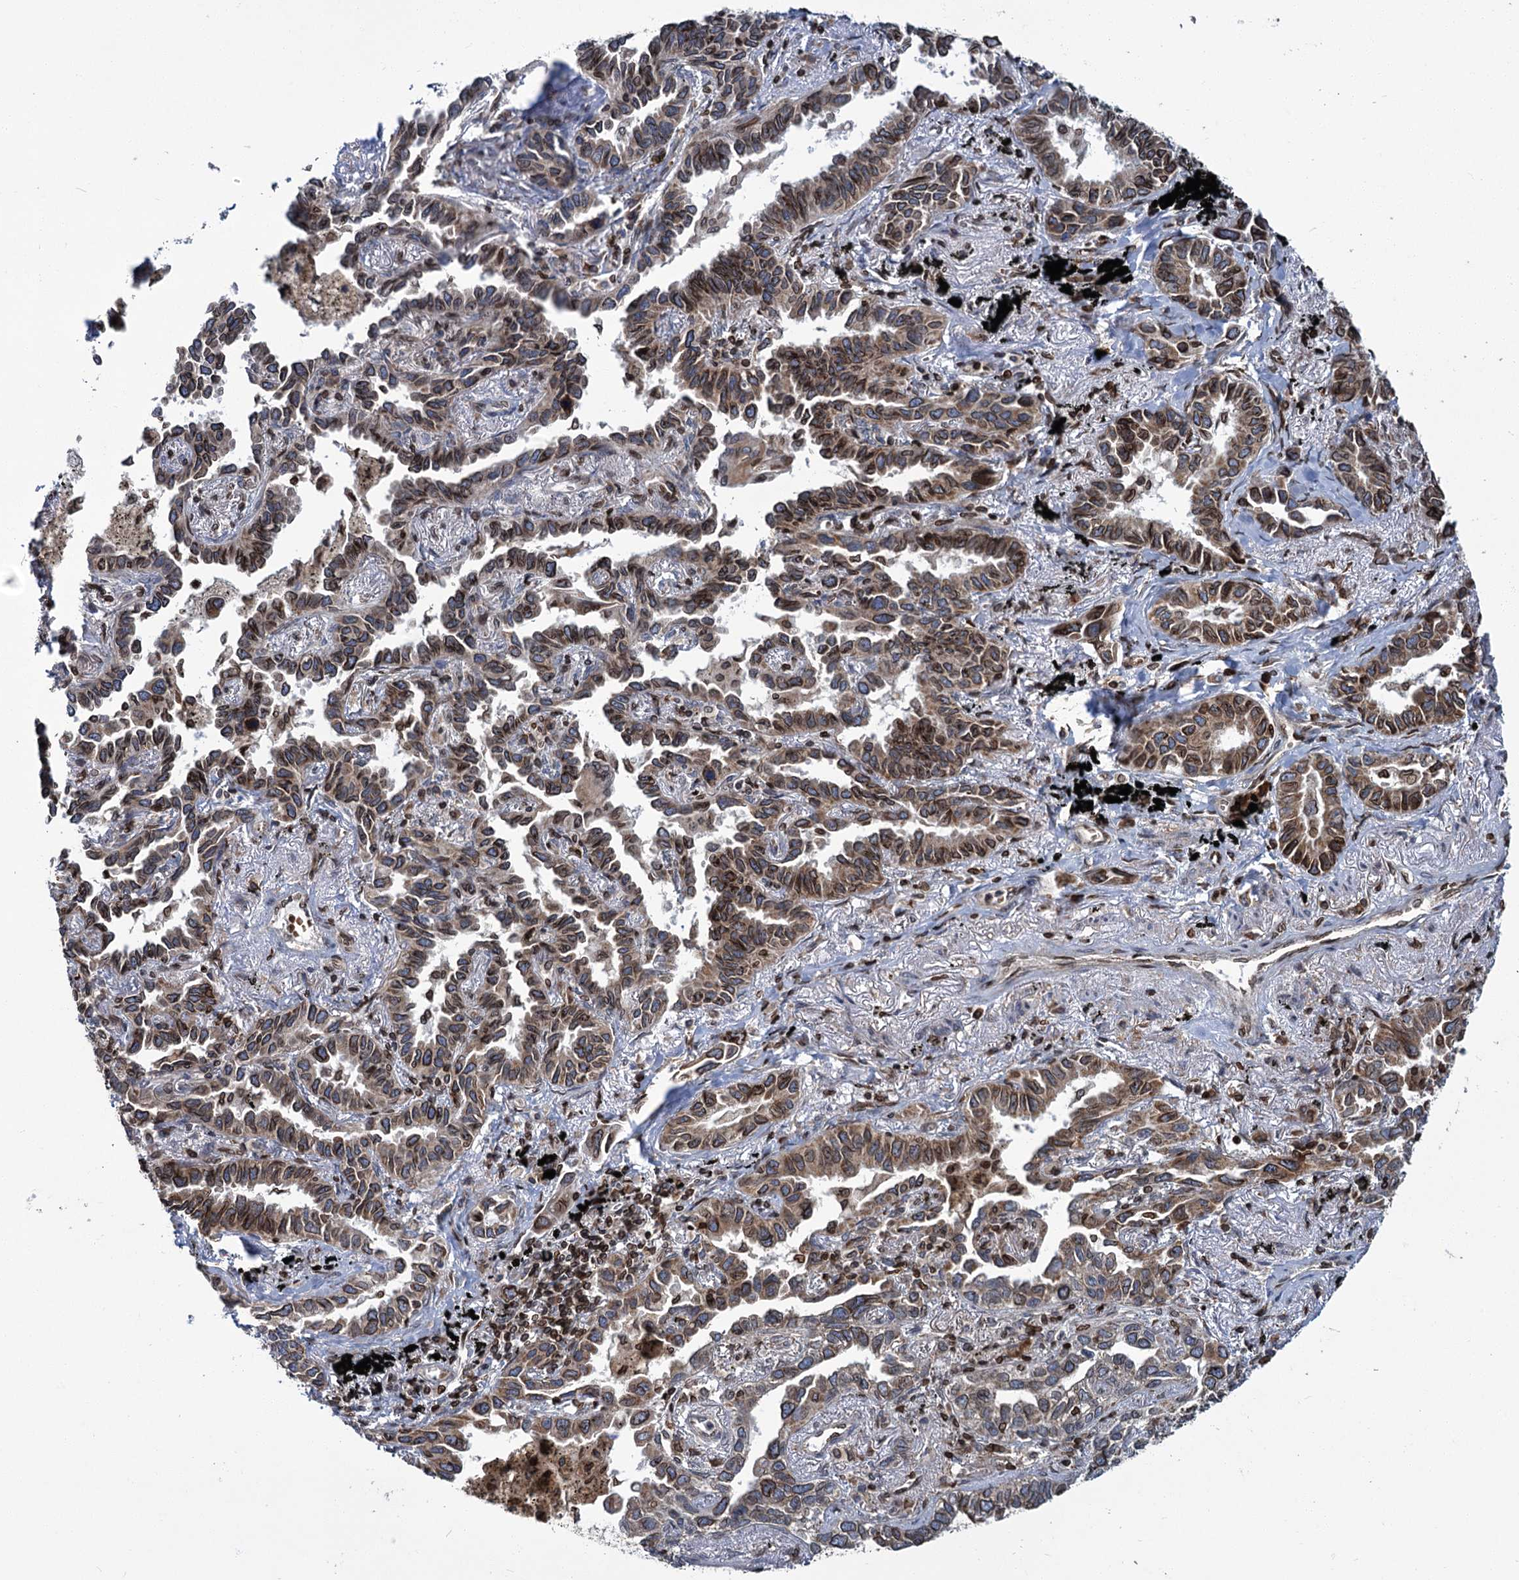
{"staining": {"intensity": "moderate", "quantity": ">75%", "location": "cytoplasmic/membranous"}, "tissue": "lung cancer", "cell_type": "Tumor cells", "image_type": "cancer", "snomed": [{"axis": "morphology", "description": "Adenocarcinoma, NOS"}, {"axis": "topography", "description": "Lung"}], "caption": "Lung cancer (adenocarcinoma) stained with a protein marker demonstrates moderate staining in tumor cells.", "gene": "CFAP46", "patient": {"sex": "male", "age": 67}}